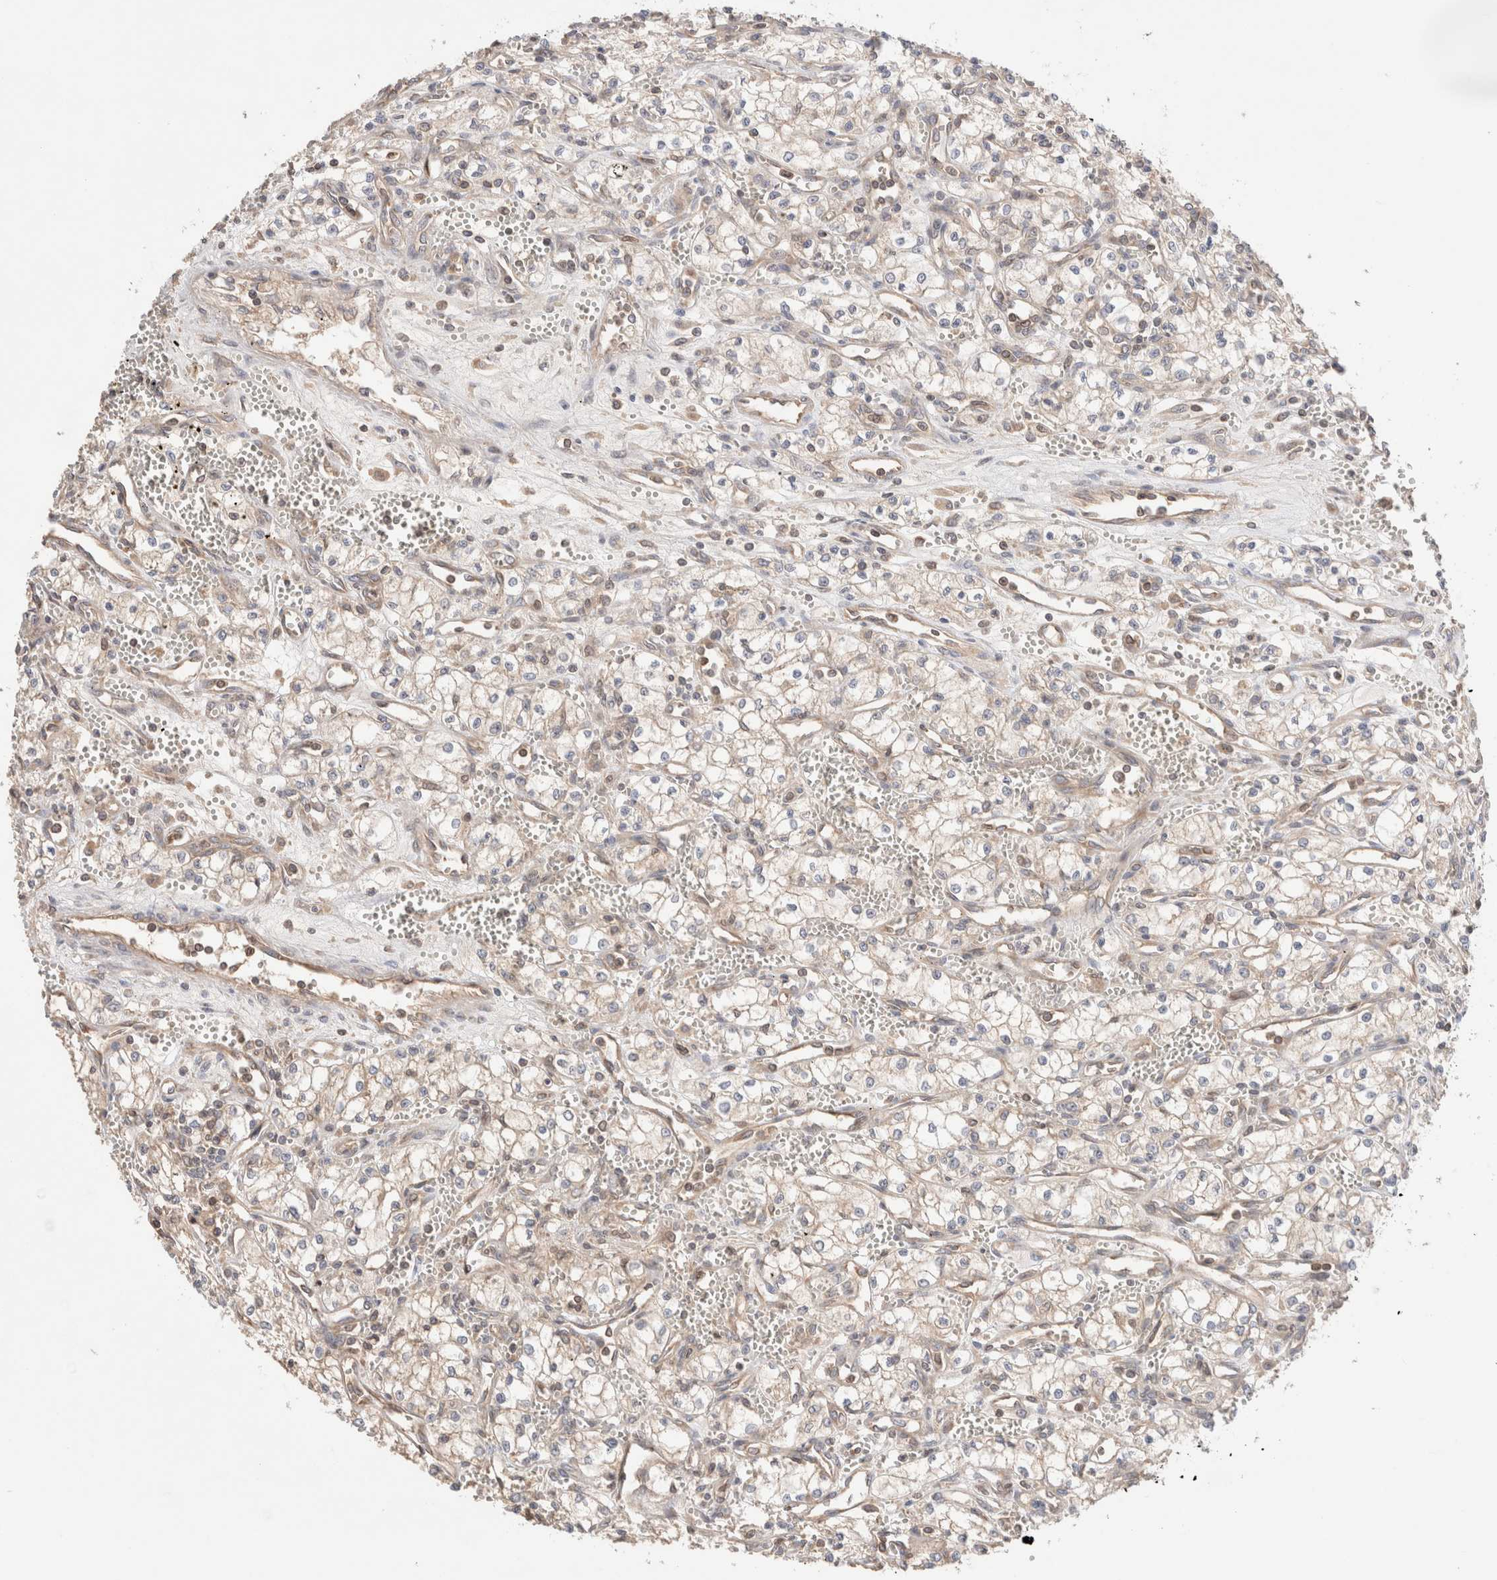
{"staining": {"intensity": "weak", "quantity": "<25%", "location": "cytoplasmic/membranous"}, "tissue": "renal cancer", "cell_type": "Tumor cells", "image_type": "cancer", "snomed": [{"axis": "morphology", "description": "Adenocarcinoma, NOS"}, {"axis": "topography", "description": "Kidney"}], "caption": "High power microscopy histopathology image of an immunohistochemistry (IHC) histopathology image of adenocarcinoma (renal), revealing no significant staining in tumor cells. Brightfield microscopy of immunohistochemistry (IHC) stained with DAB (3,3'-diaminobenzidine) (brown) and hematoxylin (blue), captured at high magnification.", "gene": "SIKE1", "patient": {"sex": "male", "age": 59}}